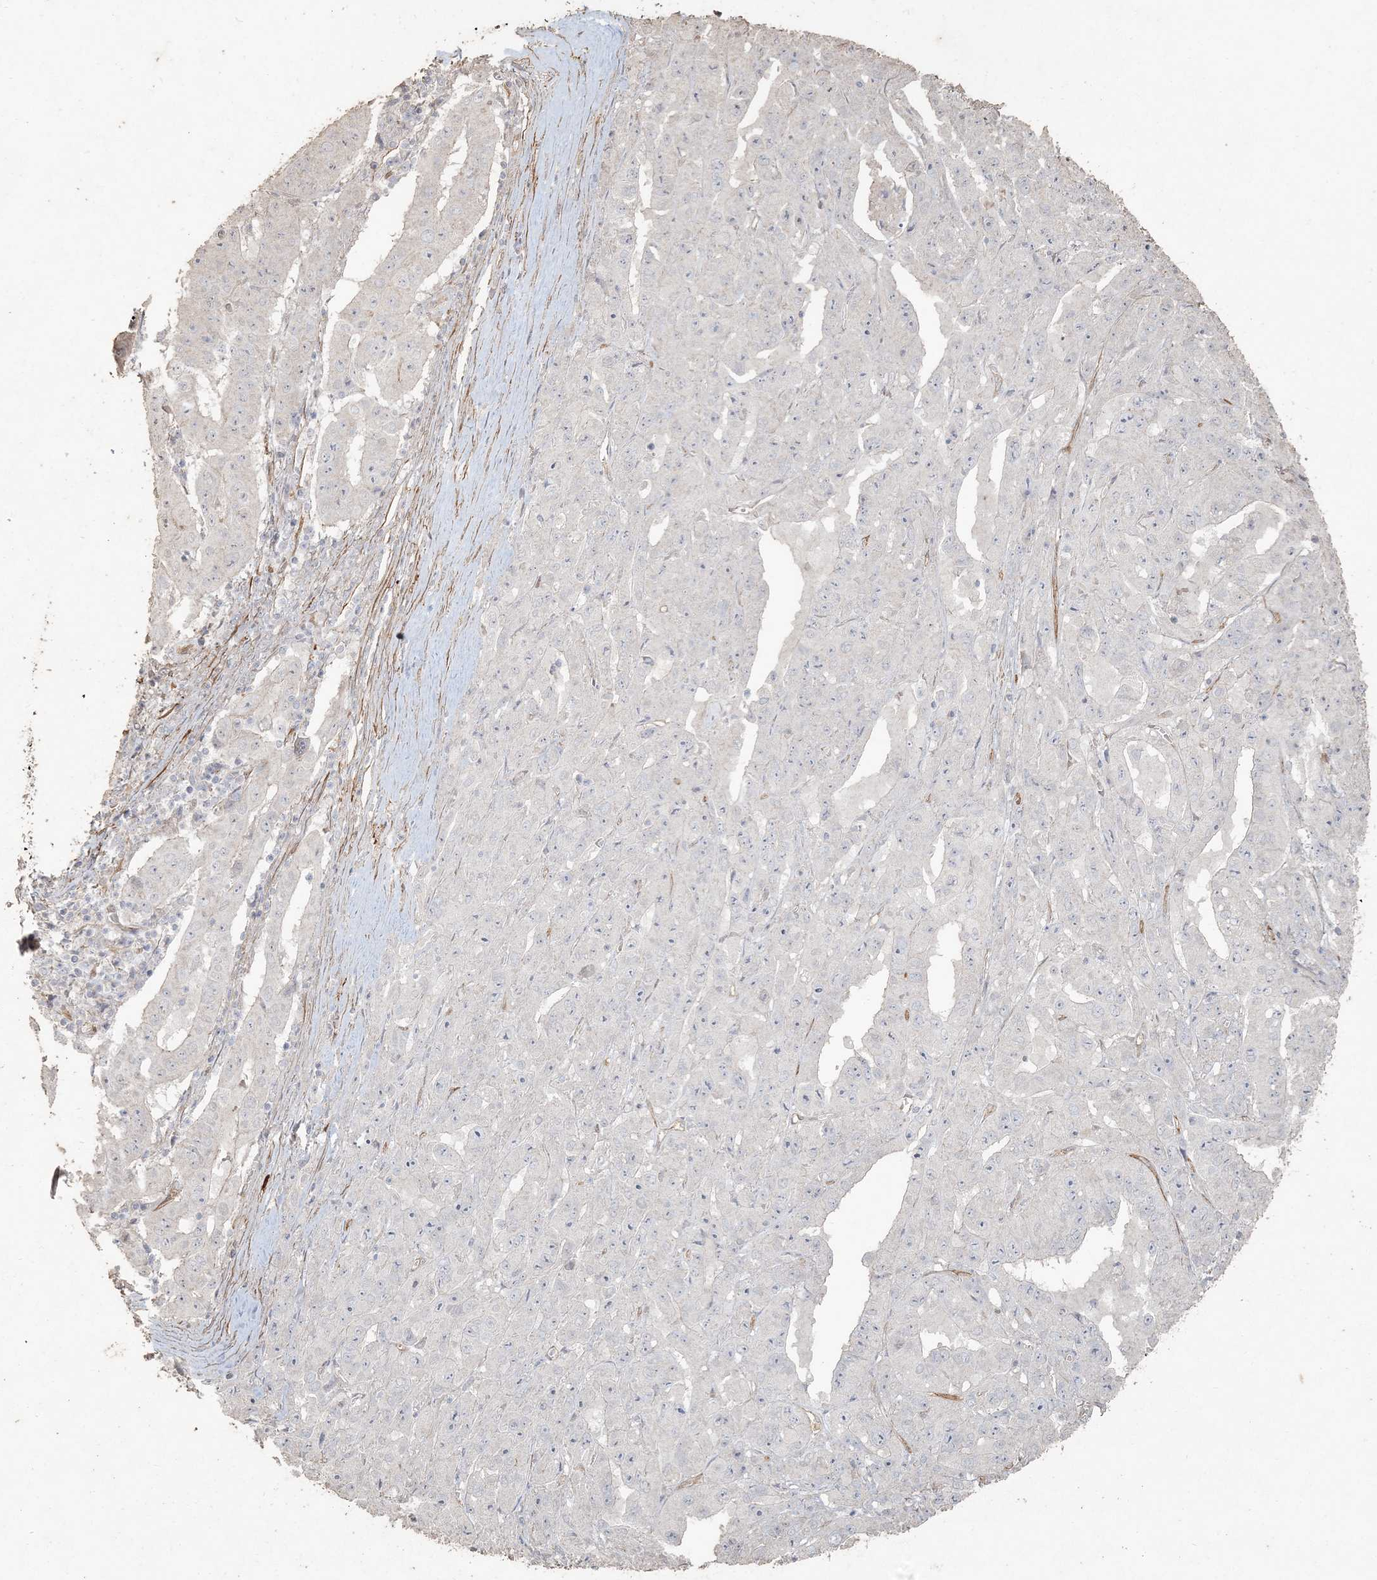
{"staining": {"intensity": "negative", "quantity": "none", "location": "none"}, "tissue": "pancreatic cancer", "cell_type": "Tumor cells", "image_type": "cancer", "snomed": [{"axis": "morphology", "description": "Adenocarcinoma, NOS"}, {"axis": "topography", "description": "Pancreas"}], "caption": "A histopathology image of pancreatic cancer (adenocarcinoma) stained for a protein demonstrates no brown staining in tumor cells.", "gene": "RNF145", "patient": {"sex": "male", "age": 63}}